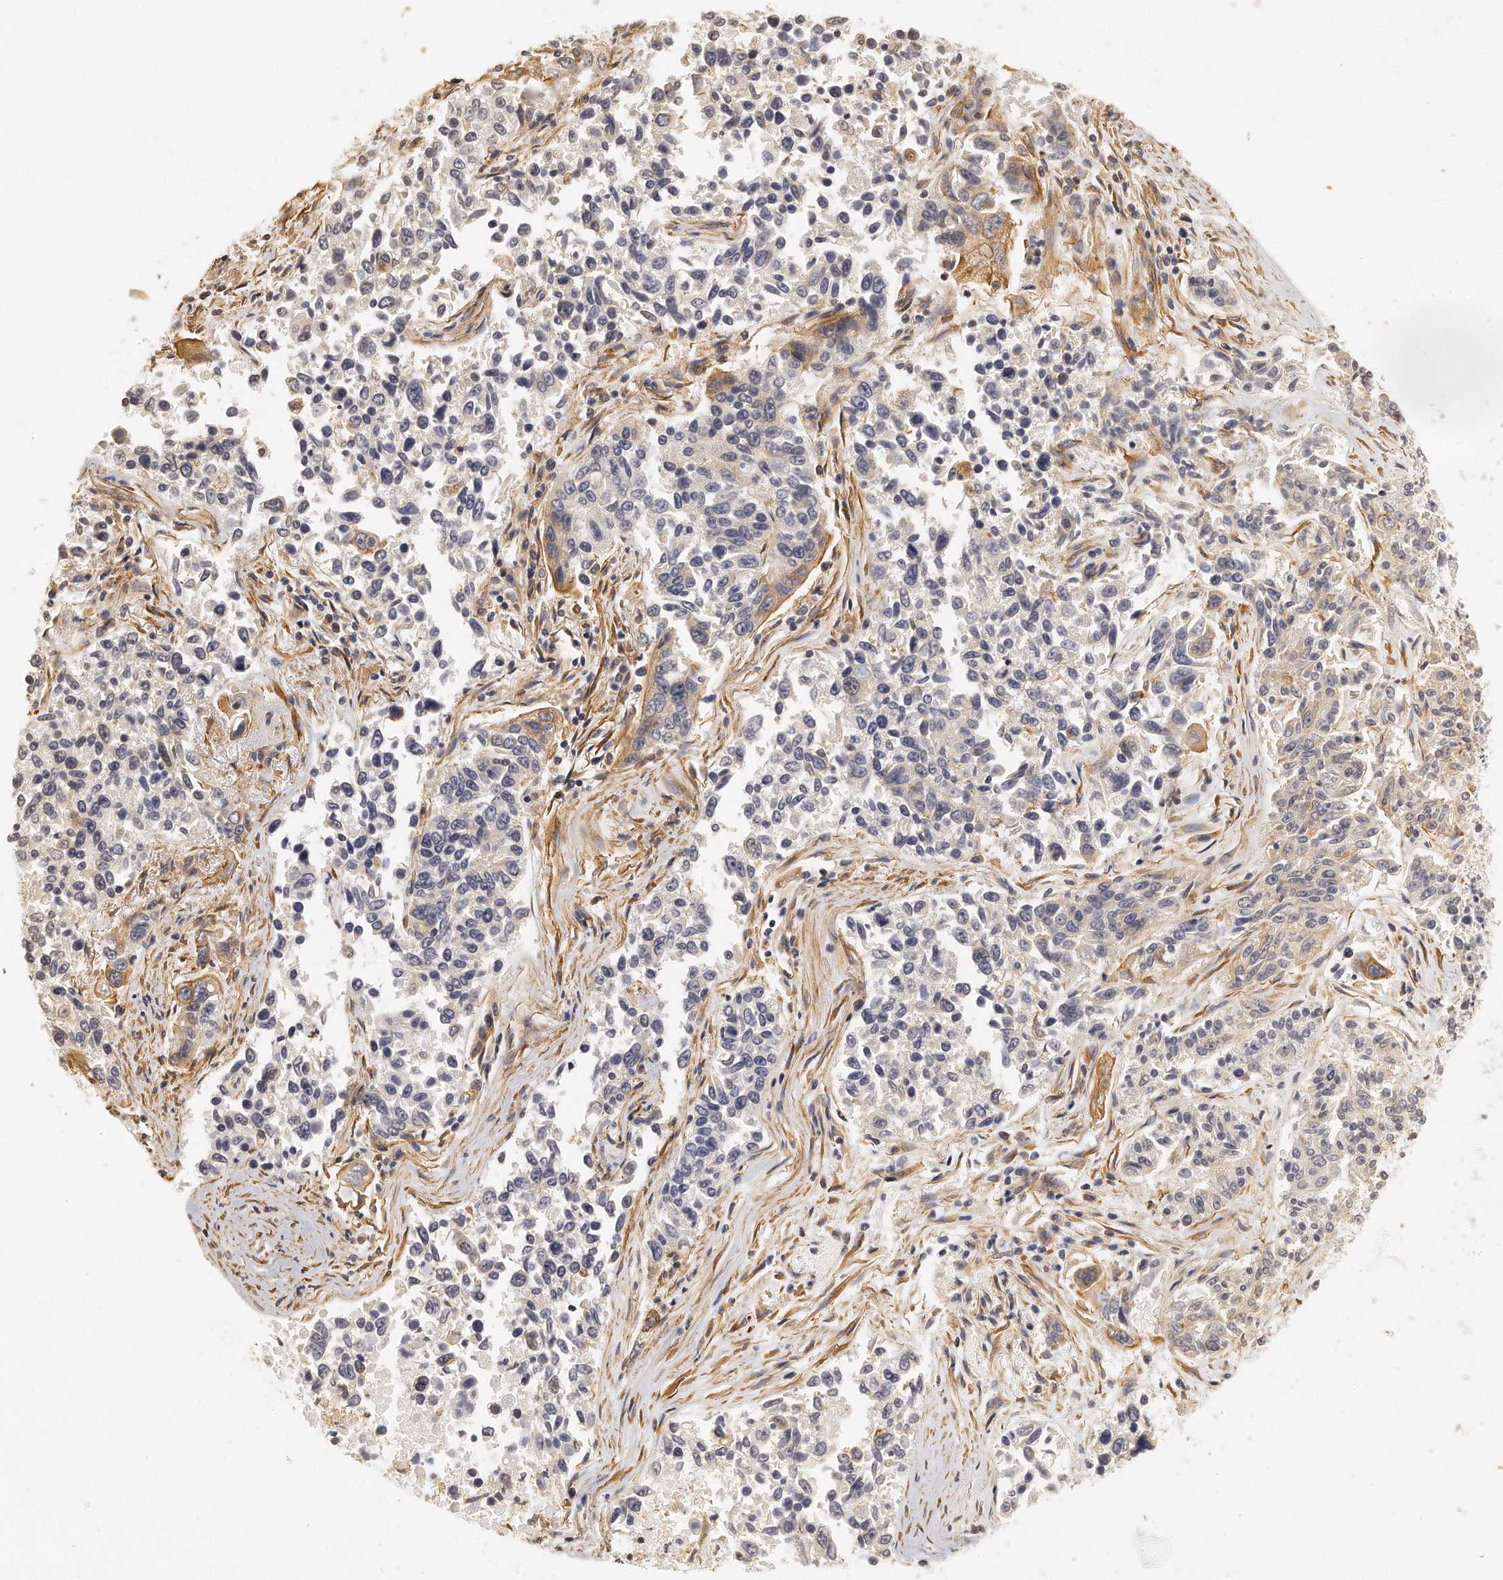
{"staining": {"intensity": "moderate", "quantity": "<25%", "location": "cytoplasmic/membranous"}, "tissue": "lung cancer", "cell_type": "Tumor cells", "image_type": "cancer", "snomed": [{"axis": "morphology", "description": "Adenocarcinoma, NOS"}, {"axis": "topography", "description": "Lung"}], "caption": "This image demonstrates IHC staining of lung cancer, with low moderate cytoplasmic/membranous expression in about <25% of tumor cells.", "gene": "CHST7", "patient": {"sex": "male", "age": 84}}